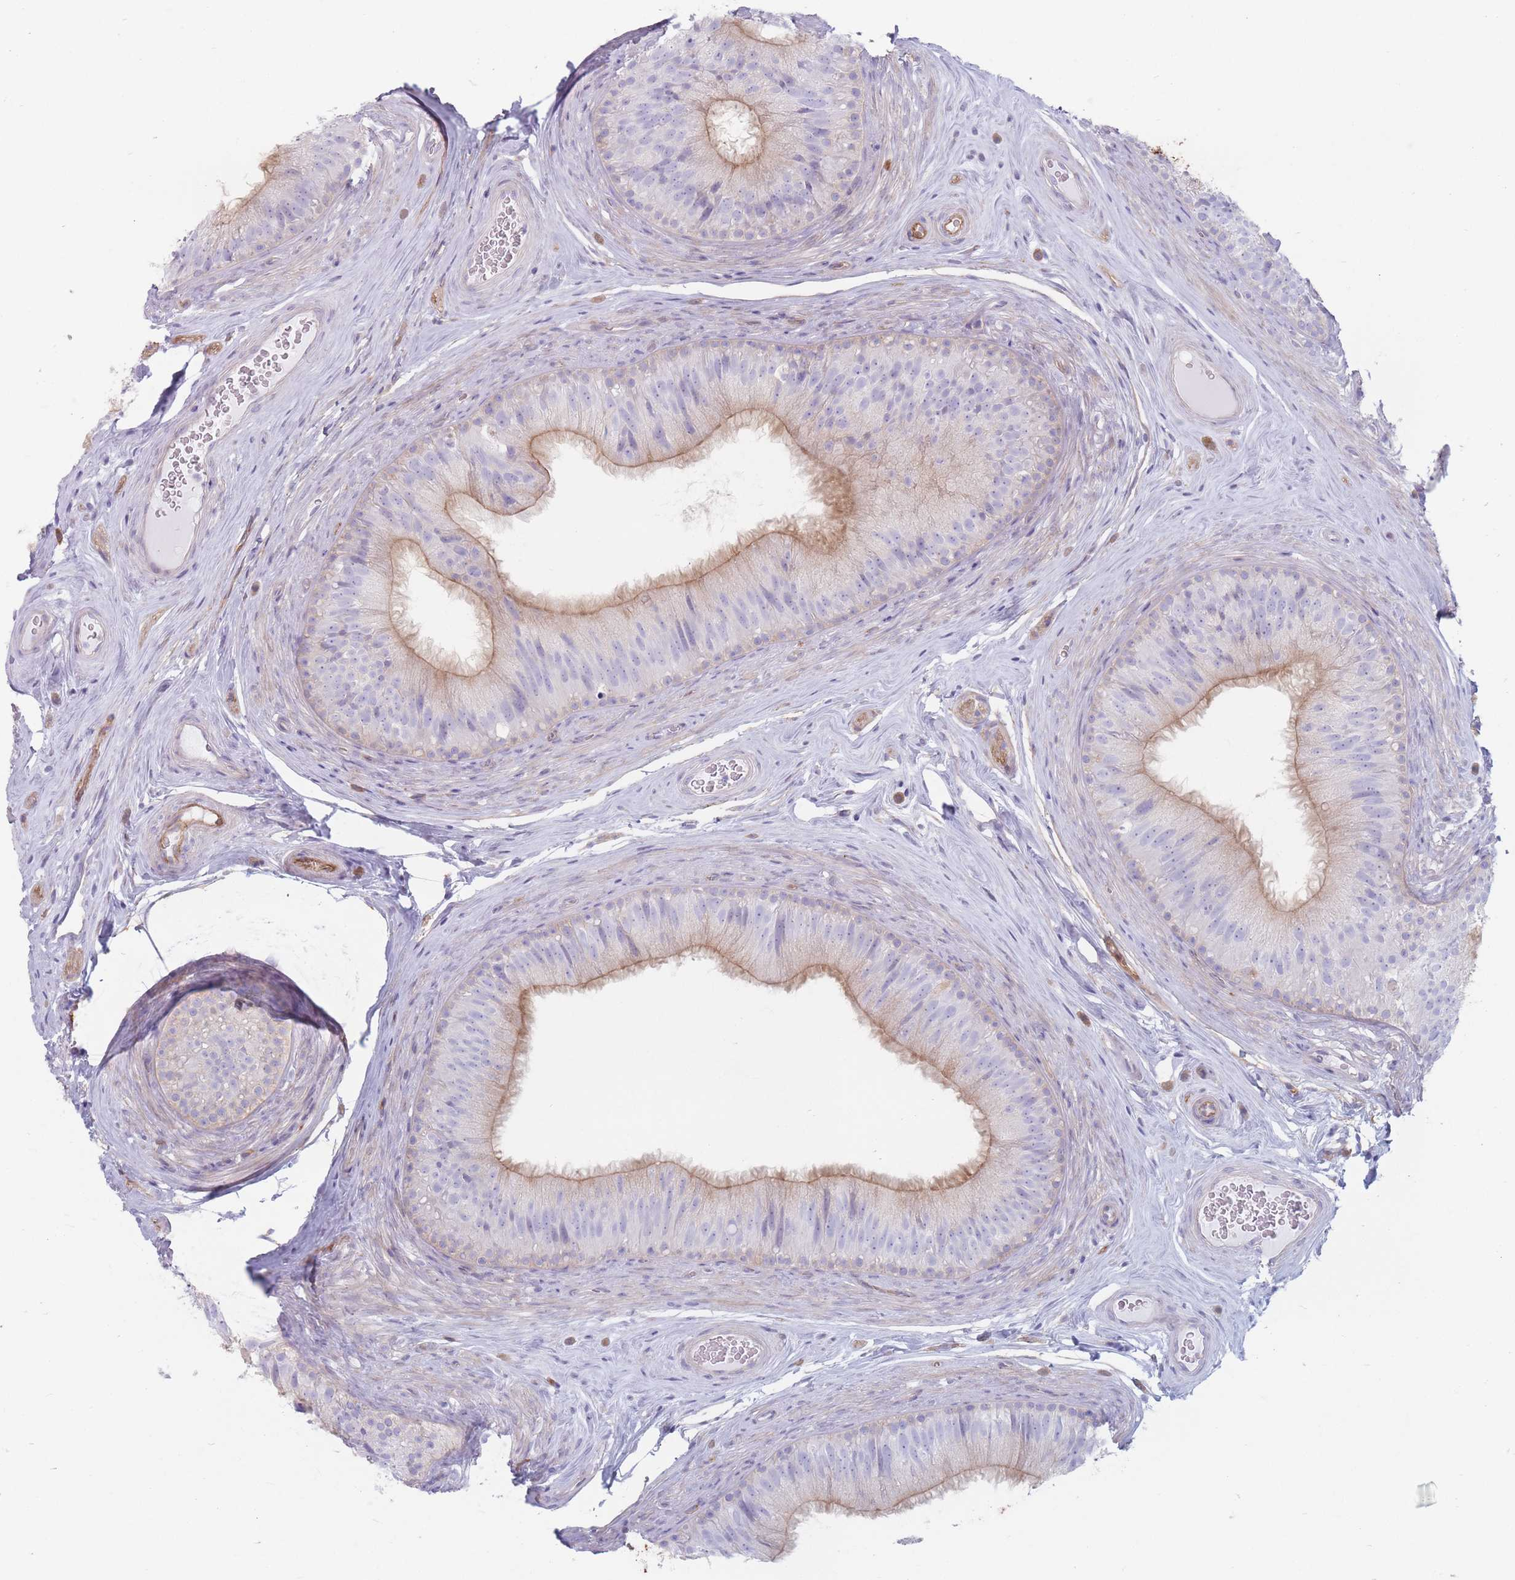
{"staining": {"intensity": "moderate", "quantity": "25%-75%", "location": "cytoplasmic/membranous"}, "tissue": "epididymis", "cell_type": "Glandular cells", "image_type": "normal", "snomed": [{"axis": "morphology", "description": "Normal tissue, NOS"}, {"axis": "topography", "description": "Epididymis"}], "caption": "Immunohistochemistry of benign epididymis displays medium levels of moderate cytoplasmic/membranous positivity in approximately 25%-75% of glandular cells. (brown staining indicates protein expression, while blue staining denotes nuclei).", "gene": "PLPP1", "patient": {"sex": "male", "age": 34}}